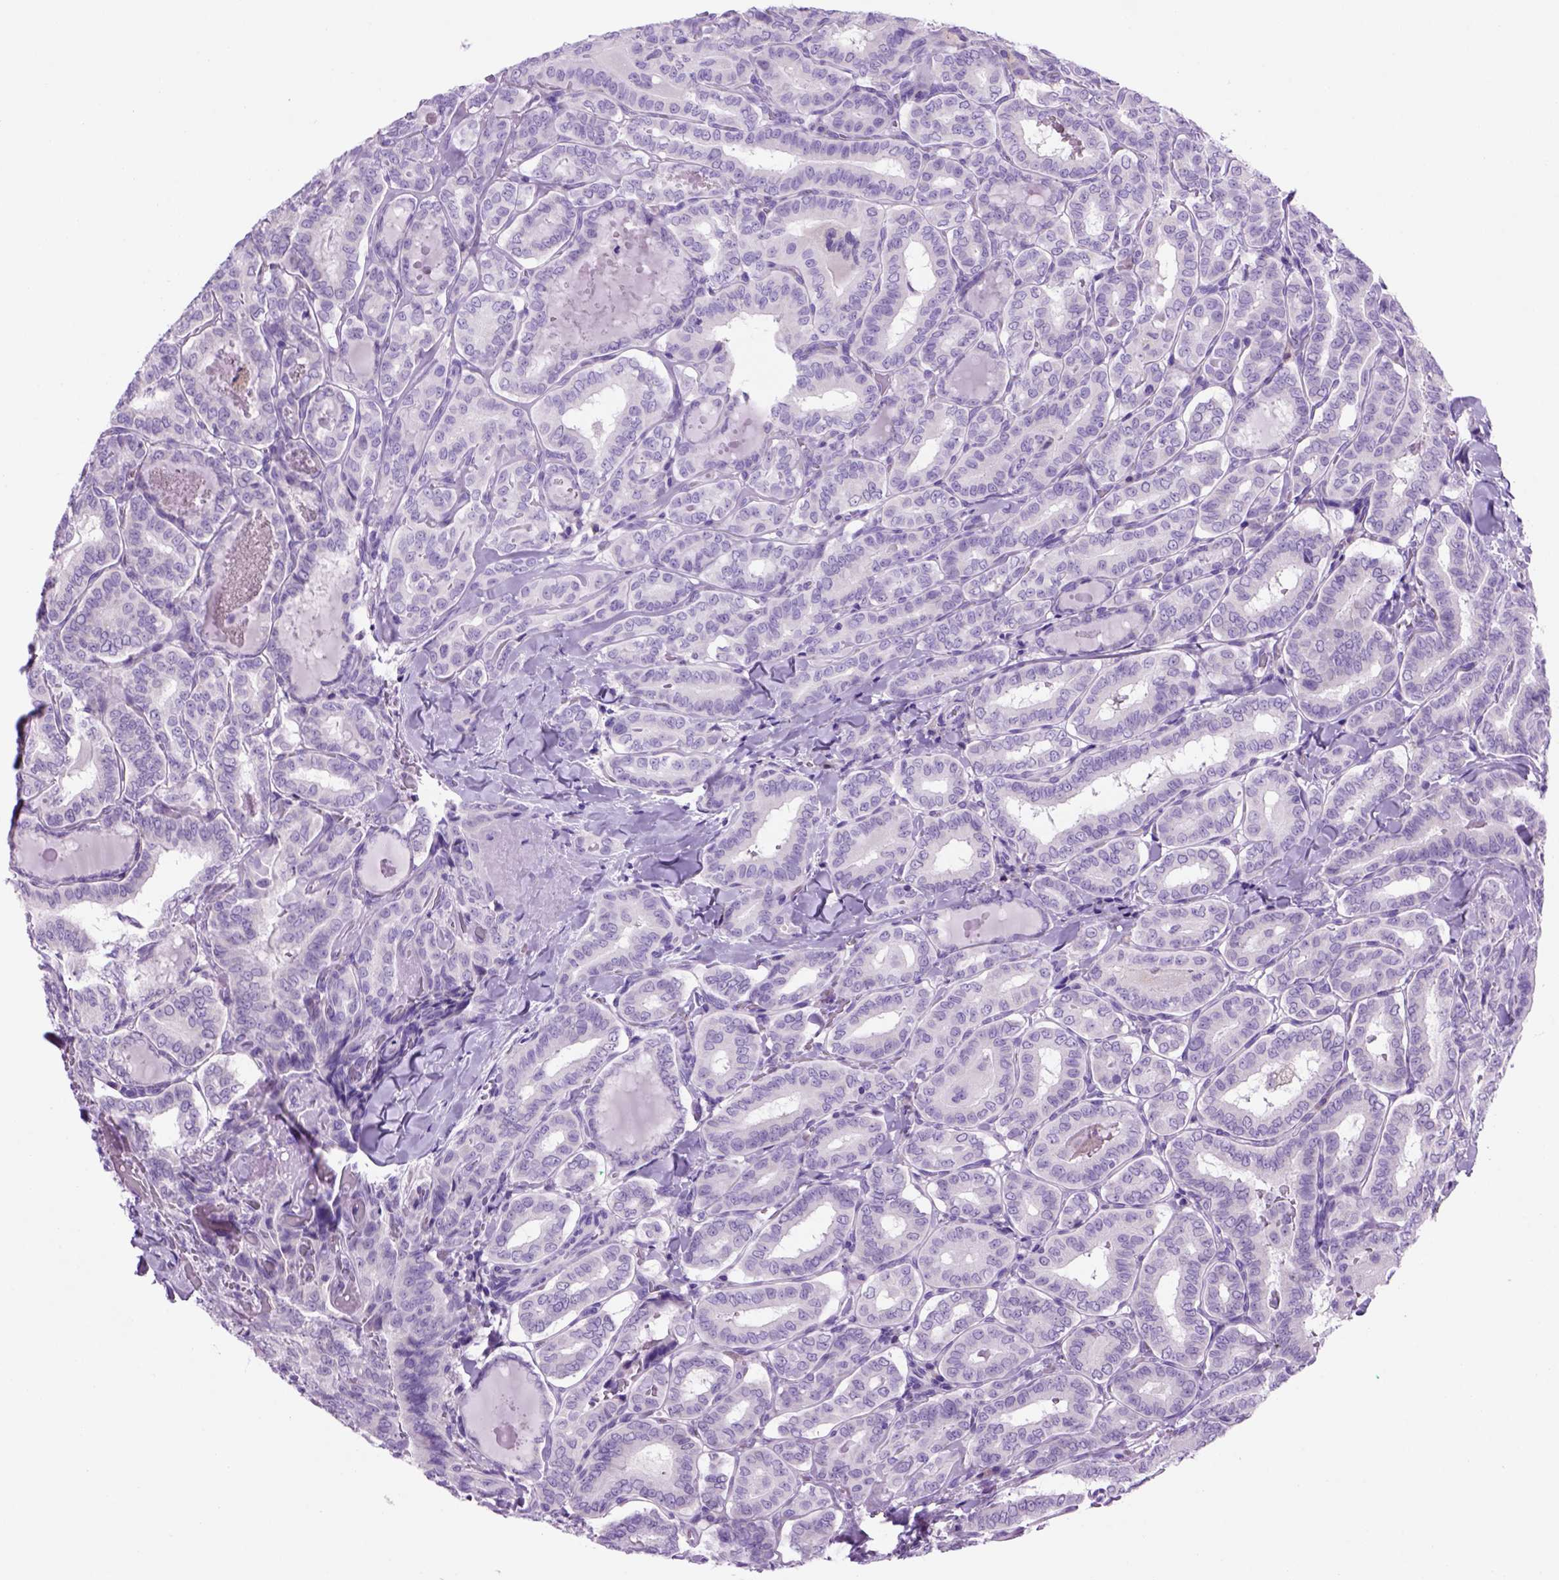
{"staining": {"intensity": "negative", "quantity": "none", "location": "none"}, "tissue": "thyroid cancer", "cell_type": "Tumor cells", "image_type": "cancer", "snomed": [{"axis": "morphology", "description": "Papillary adenocarcinoma, NOS"}, {"axis": "morphology", "description": "Papillary adenoma metastatic"}, {"axis": "topography", "description": "Thyroid gland"}], "caption": "This is an immunohistochemistry histopathology image of human thyroid cancer. There is no positivity in tumor cells.", "gene": "HHIPL2", "patient": {"sex": "female", "age": 50}}